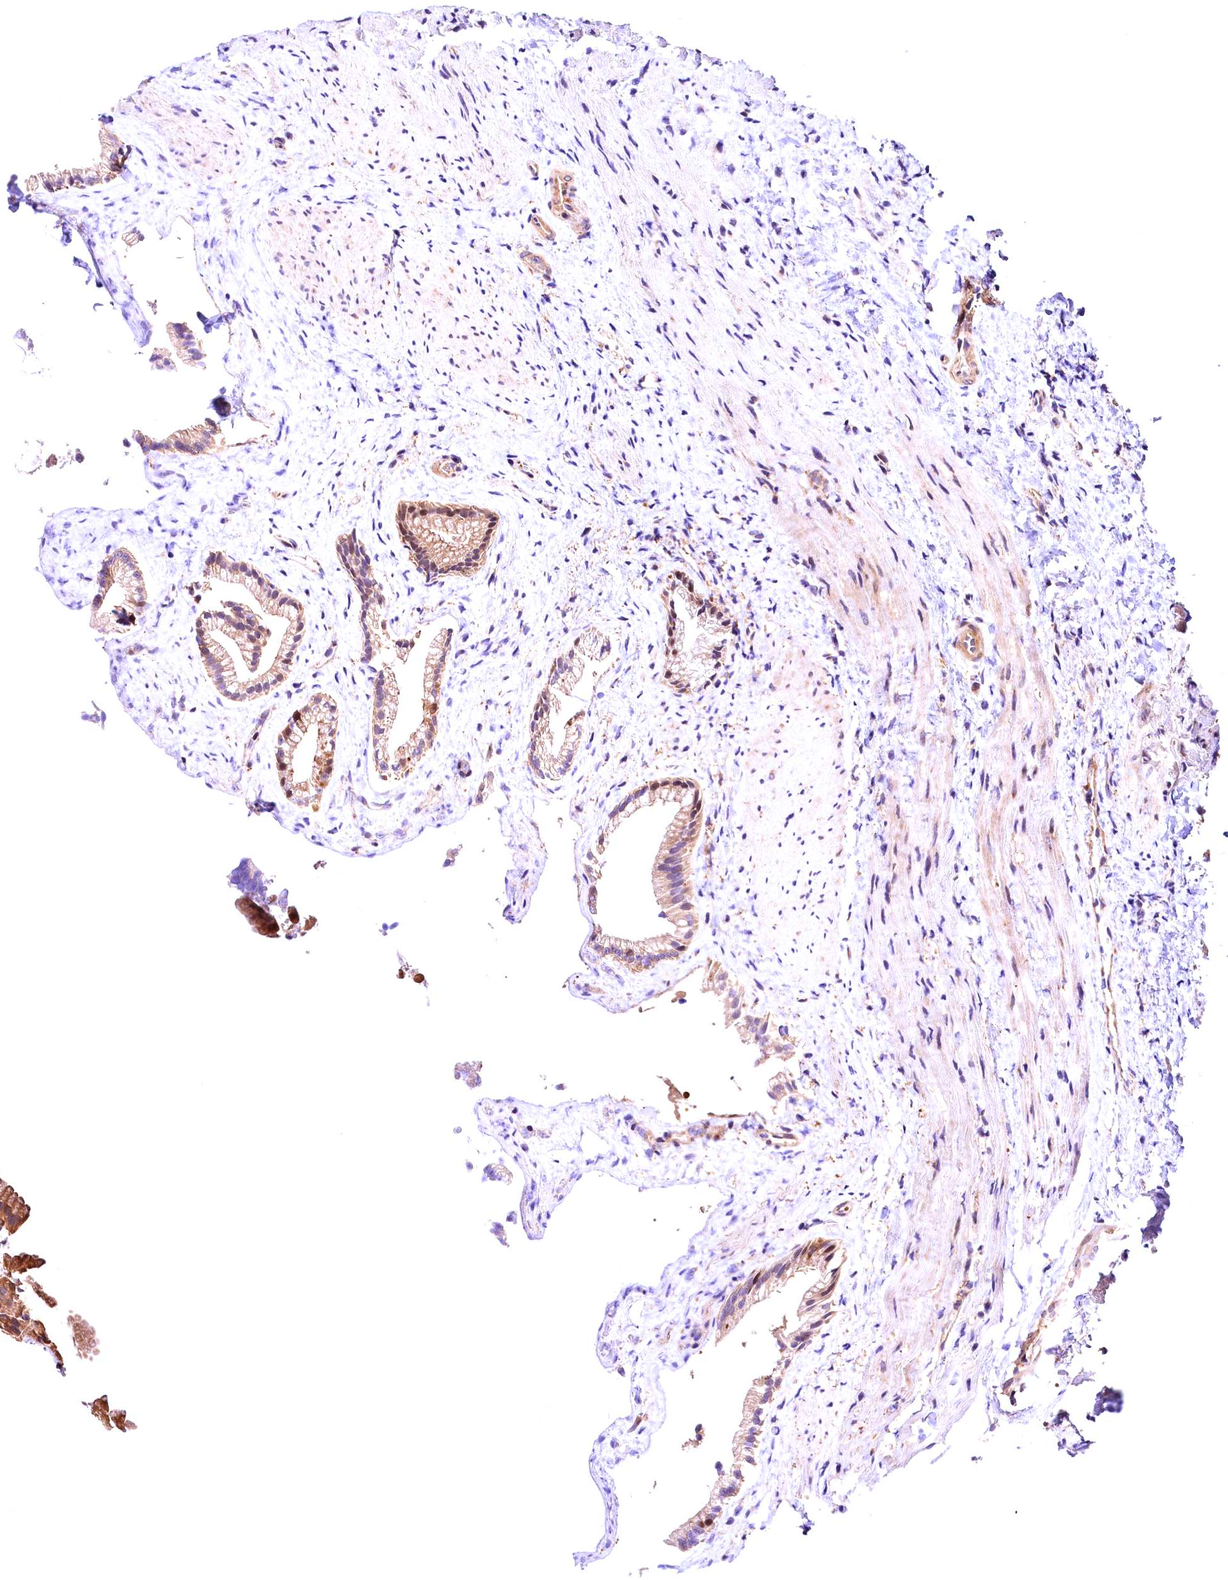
{"staining": {"intensity": "moderate", "quantity": ">75%", "location": "cytoplasmic/membranous"}, "tissue": "gallbladder", "cell_type": "Glandular cells", "image_type": "normal", "snomed": [{"axis": "morphology", "description": "Normal tissue, NOS"}, {"axis": "morphology", "description": "Inflammation, NOS"}, {"axis": "topography", "description": "Gallbladder"}], "caption": "Brown immunohistochemical staining in unremarkable gallbladder exhibits moderate cytoplasmic/membranous positivity in approximately >75% of glandular cells. (IHC, brightfield microscopy, high magnification).", "gene": "CHORDC1", "patient": {"sex": "male", "age": 51}}